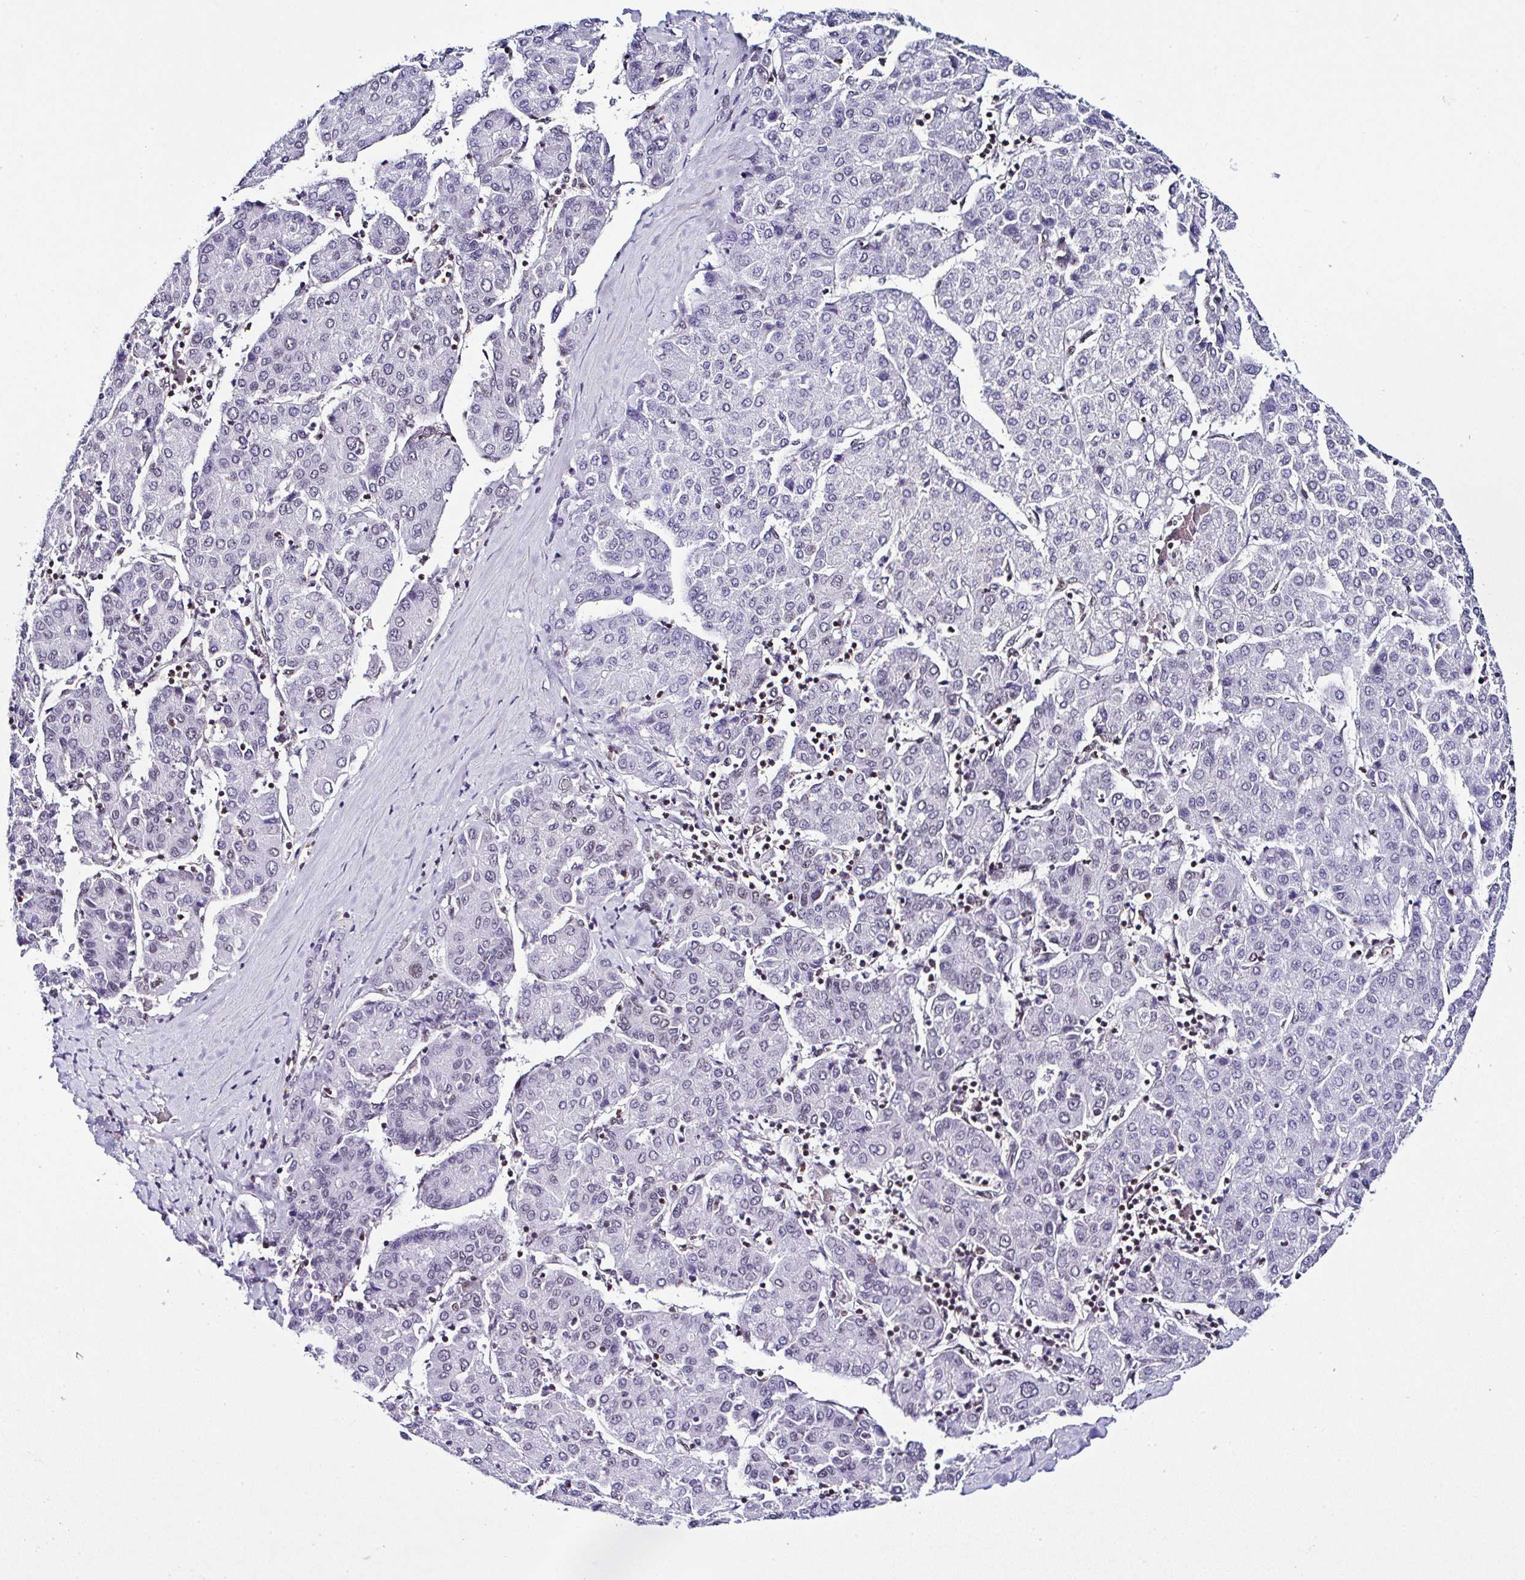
{"staining": {"intensity": "negative", "quantity": "none", "location": "none"}, "tissue": "liver cancer", "cell_type": "Tumor cells", "image_type": "cancer", "snomed": [{"axis": "morphology", "description": "Carcinoma, Hepatocellular, NOS"}, {"axis": "topography", "description": "Liver"}], "caption": "The IHC histopathology image has no significant expression in tumor cells of liver hepatocellular carcinoma tissue.", "gene": "DR1", "patient": {"sex": "male", "age": 65}}